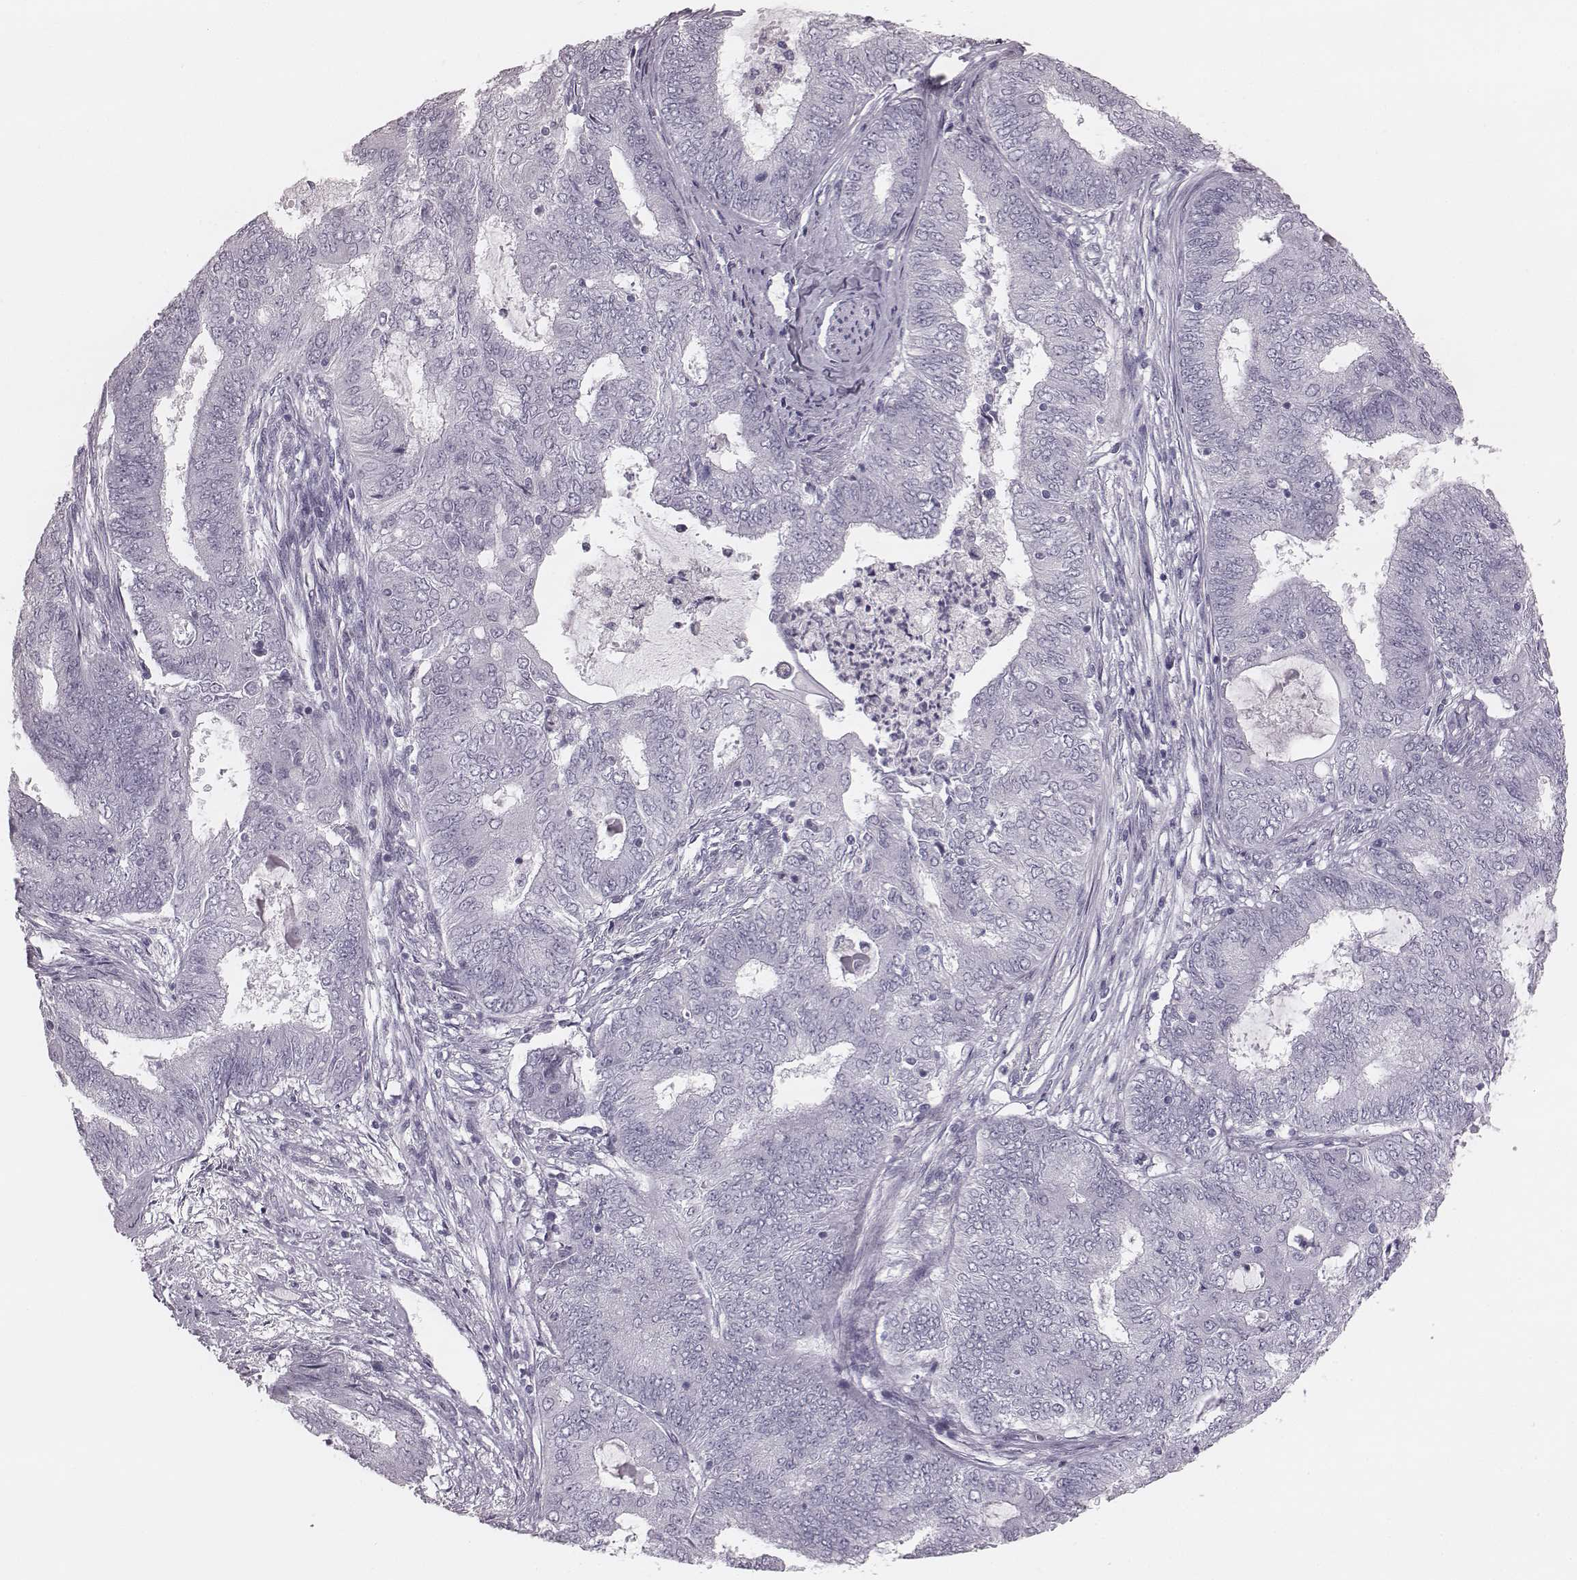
{"staining": {"intensity": "negative", "quantity": "none", "location": "none"}, "tissue": "endometrial cancer", "cell_type": "Tumor cells", "image_type": "cancer", "snomed": [{"axis": "morphology", "description": "Adenocarcinoma, NOS"}, {"axis": "topography", "description": "Endometrium"}], "caption": "DAB immunohistochemical staining of human endometrial cancer shows no significant staining in tumor cells.", "gene": "KRT74", "patient": {"sex": "female", "age": 62}}